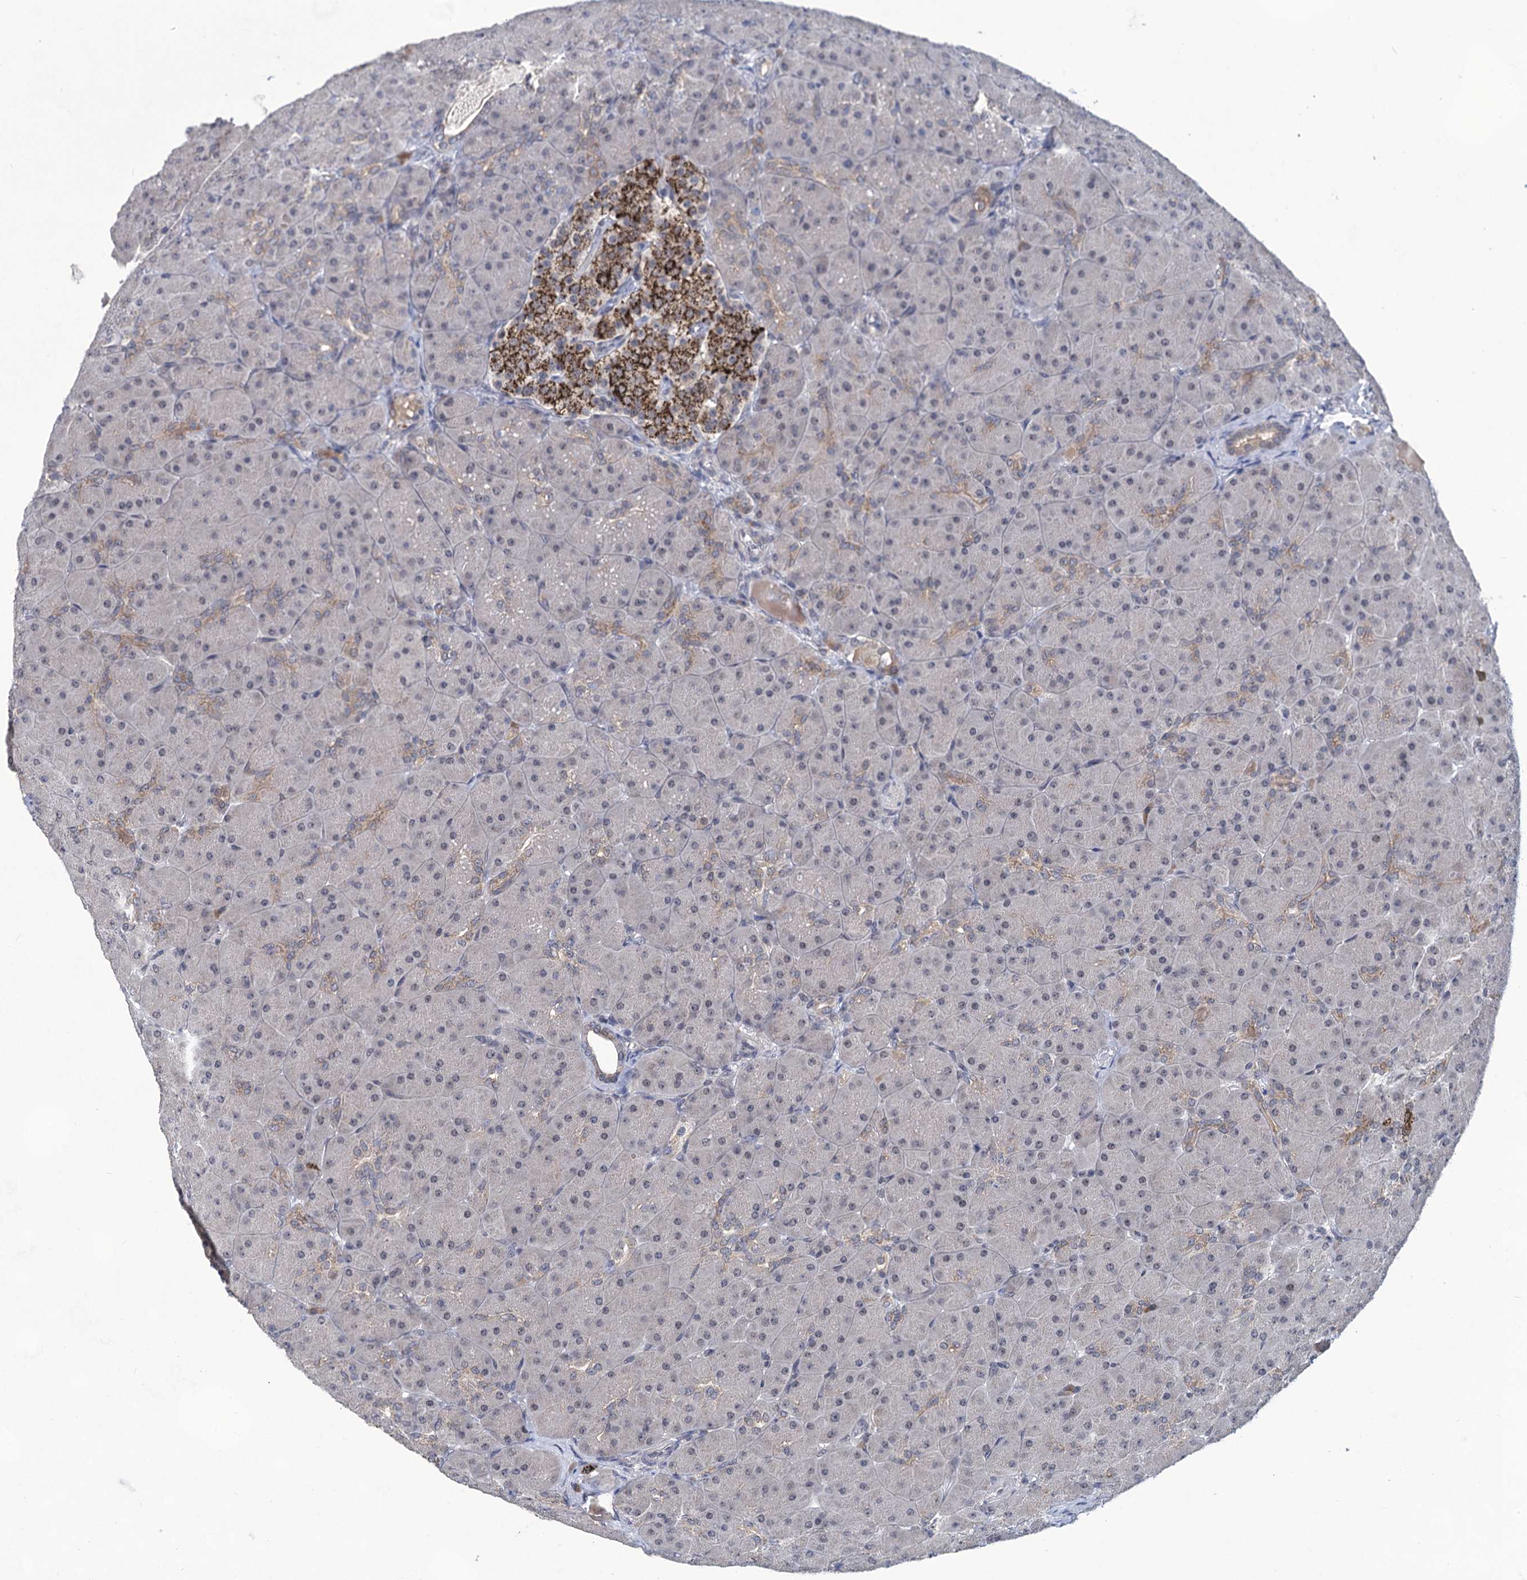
{"staining": {"intensity": "weak", "quantity": "<25%", "location": "cytoplasmic/membranous"}, "tissue": "pancreas", "cell_type": "Exocrine glandular cells", "image_type": "normal", "snomed": [{"axis": "morphology", "description": "Normal tissue, NOS"}, {"axis": "topography", "description": "Pancreas"}], "caption": "Immunohistochemistry (IHC) of unremarkable human pancreas shows no staining in exocrine glandular cells. (DAB (3,3'-diaminobenzidine) immunohistochemistry, high magnification).", "gene": "TTC17", "patient": {"sex": "male", "age": 66}}